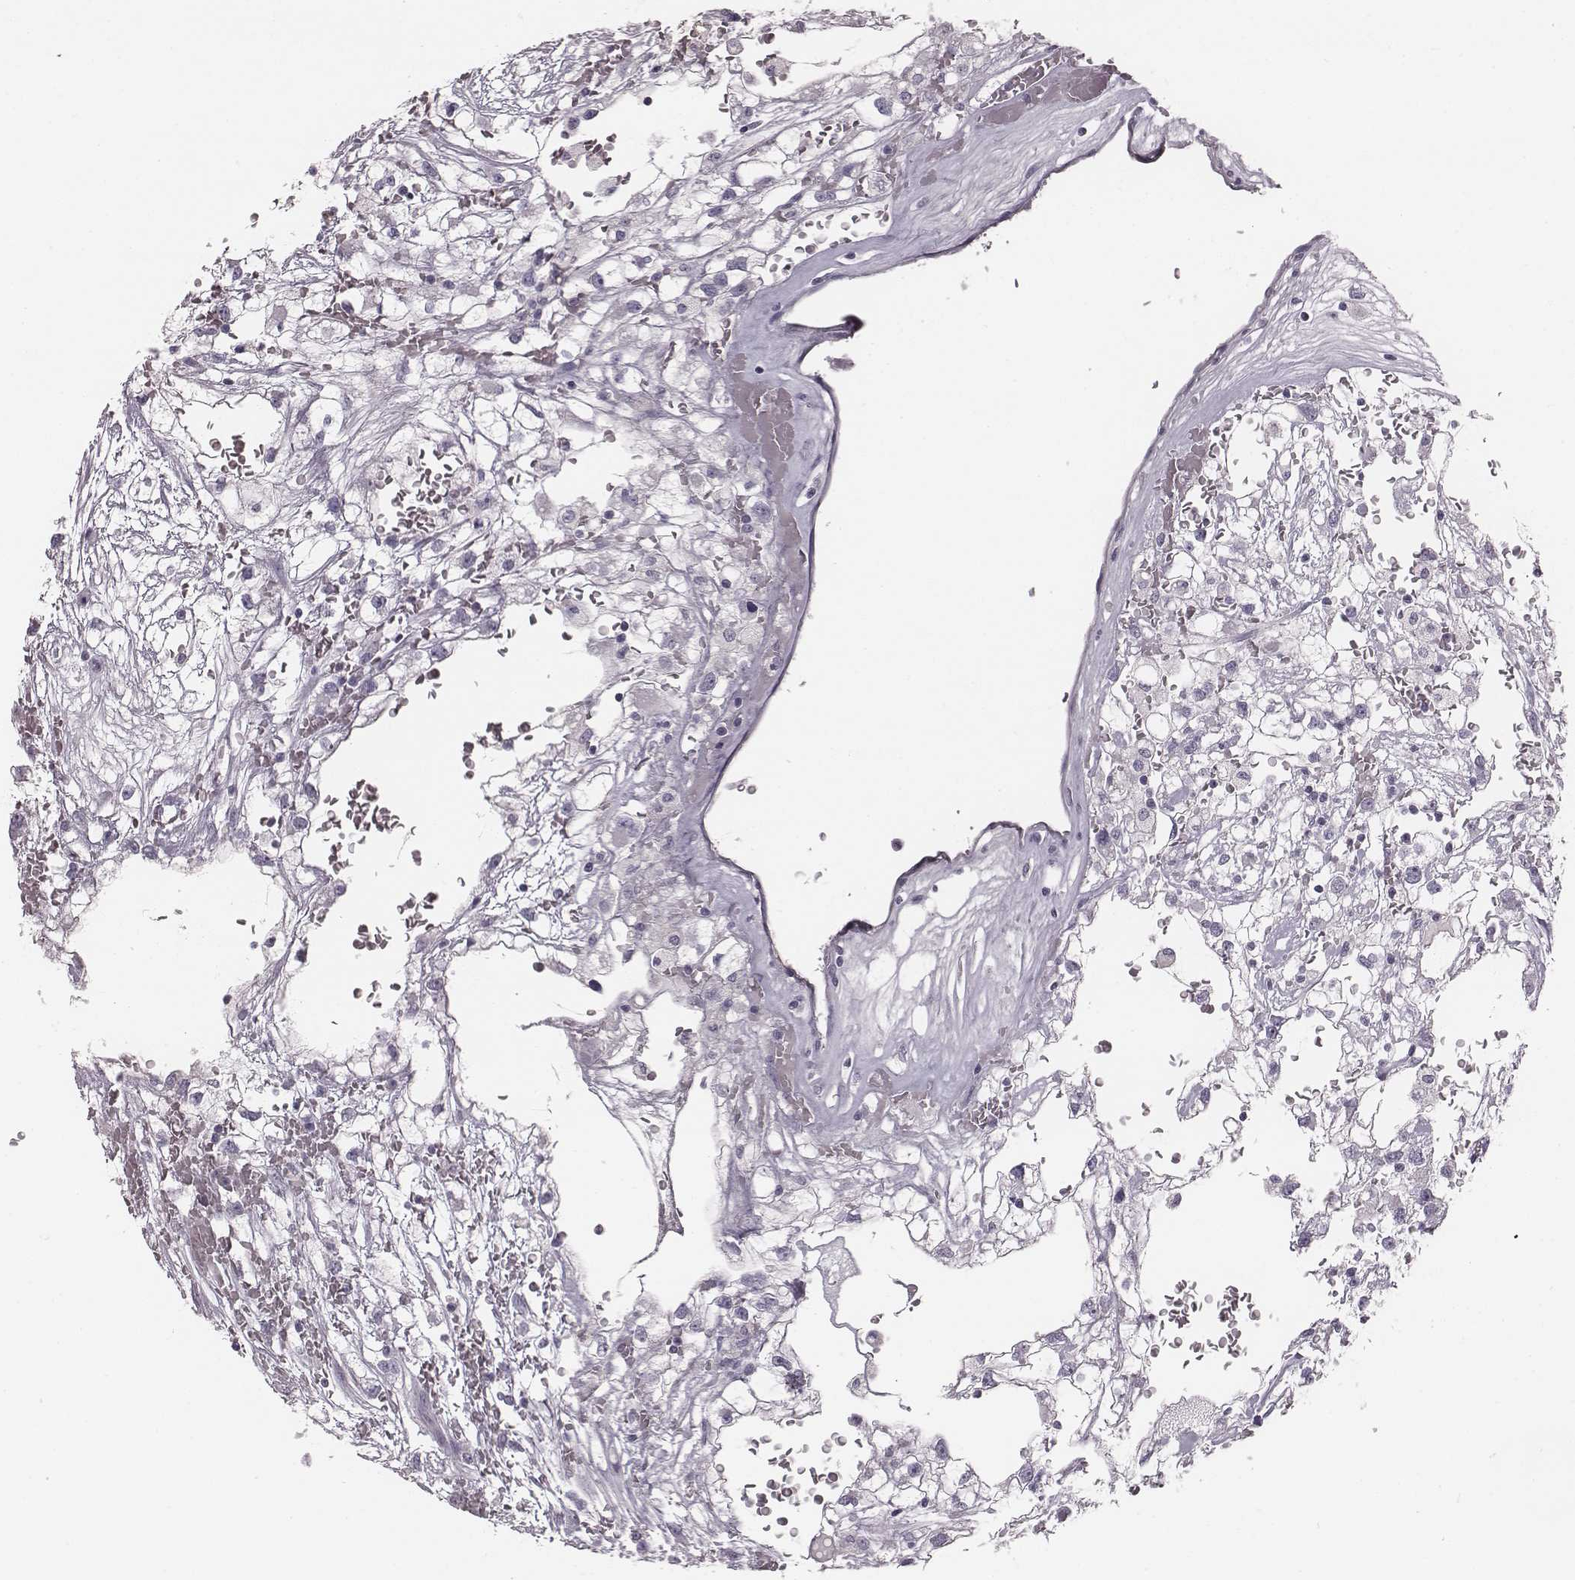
{"staining": {"intensity": "negative", "quantity": "none", "location": "none"}, "tissue": "renal cancer", "cell_type": "Tumor cells", "image_type": "cancer", "snomed": [{"axis": "morphology", "description": "Adenocarcinoma, NOS"}, {"axis": "topography", "description": "Kidney"}], "caption": "The photomicrograph shows no staining of tumor cells in adenocarcinoma (renal). (DAB IHC, high magnification).", "gene": "PDE8B", "patient": {"sex": "male", "age": 59}}